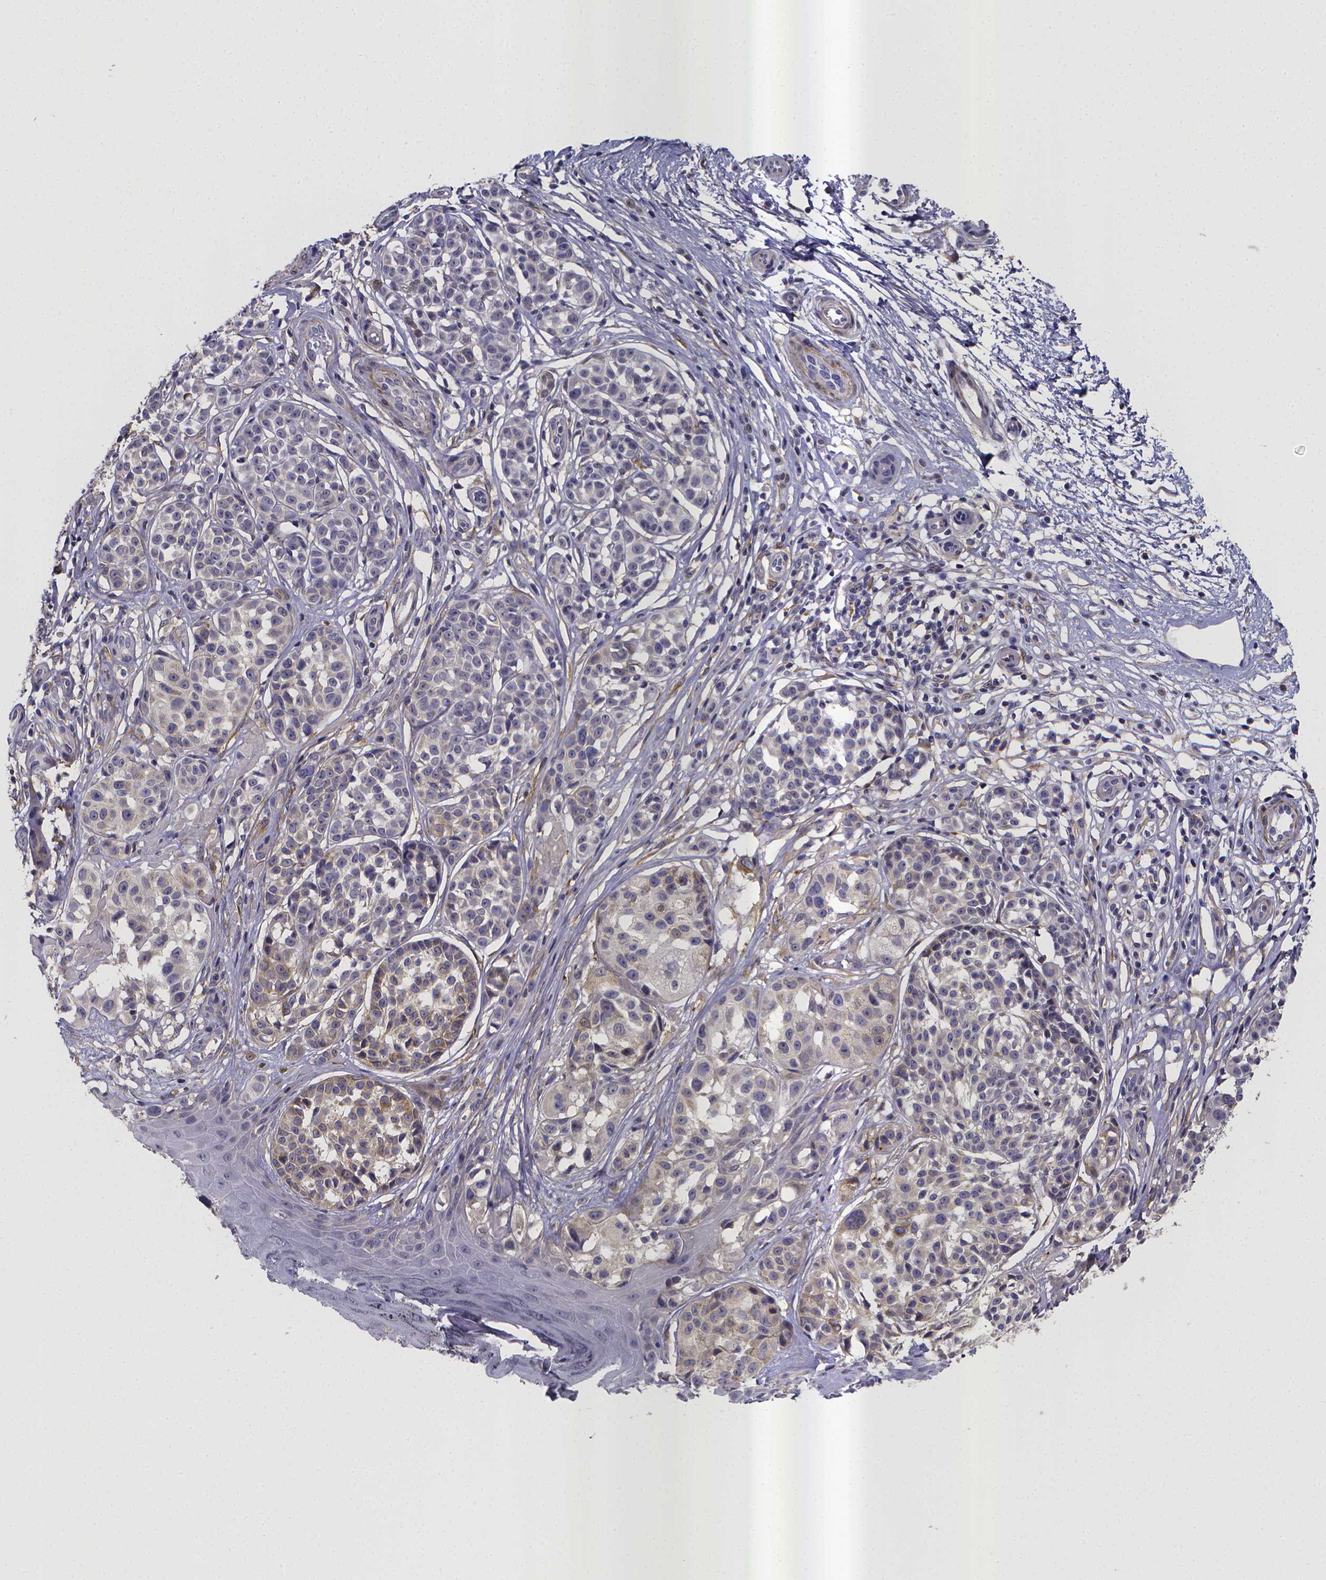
{"staining": {"intensity": "negative", "quantity": "none", "location": "none"}, "tissue": "melanoma", "cell_type": "Tumor cells", "image_type": "cancer", "snomed": [{"axis": "morphology", "description": "Malignant melanoma, NOS"}, {"axis": "topography", "description": "Skin"}], "caption": "Immunohistochemical staining of human melanoma reveals no significant expression in tumor cells.", "gene": "RERG", "patient": {"sex": "female", "age": 90}}